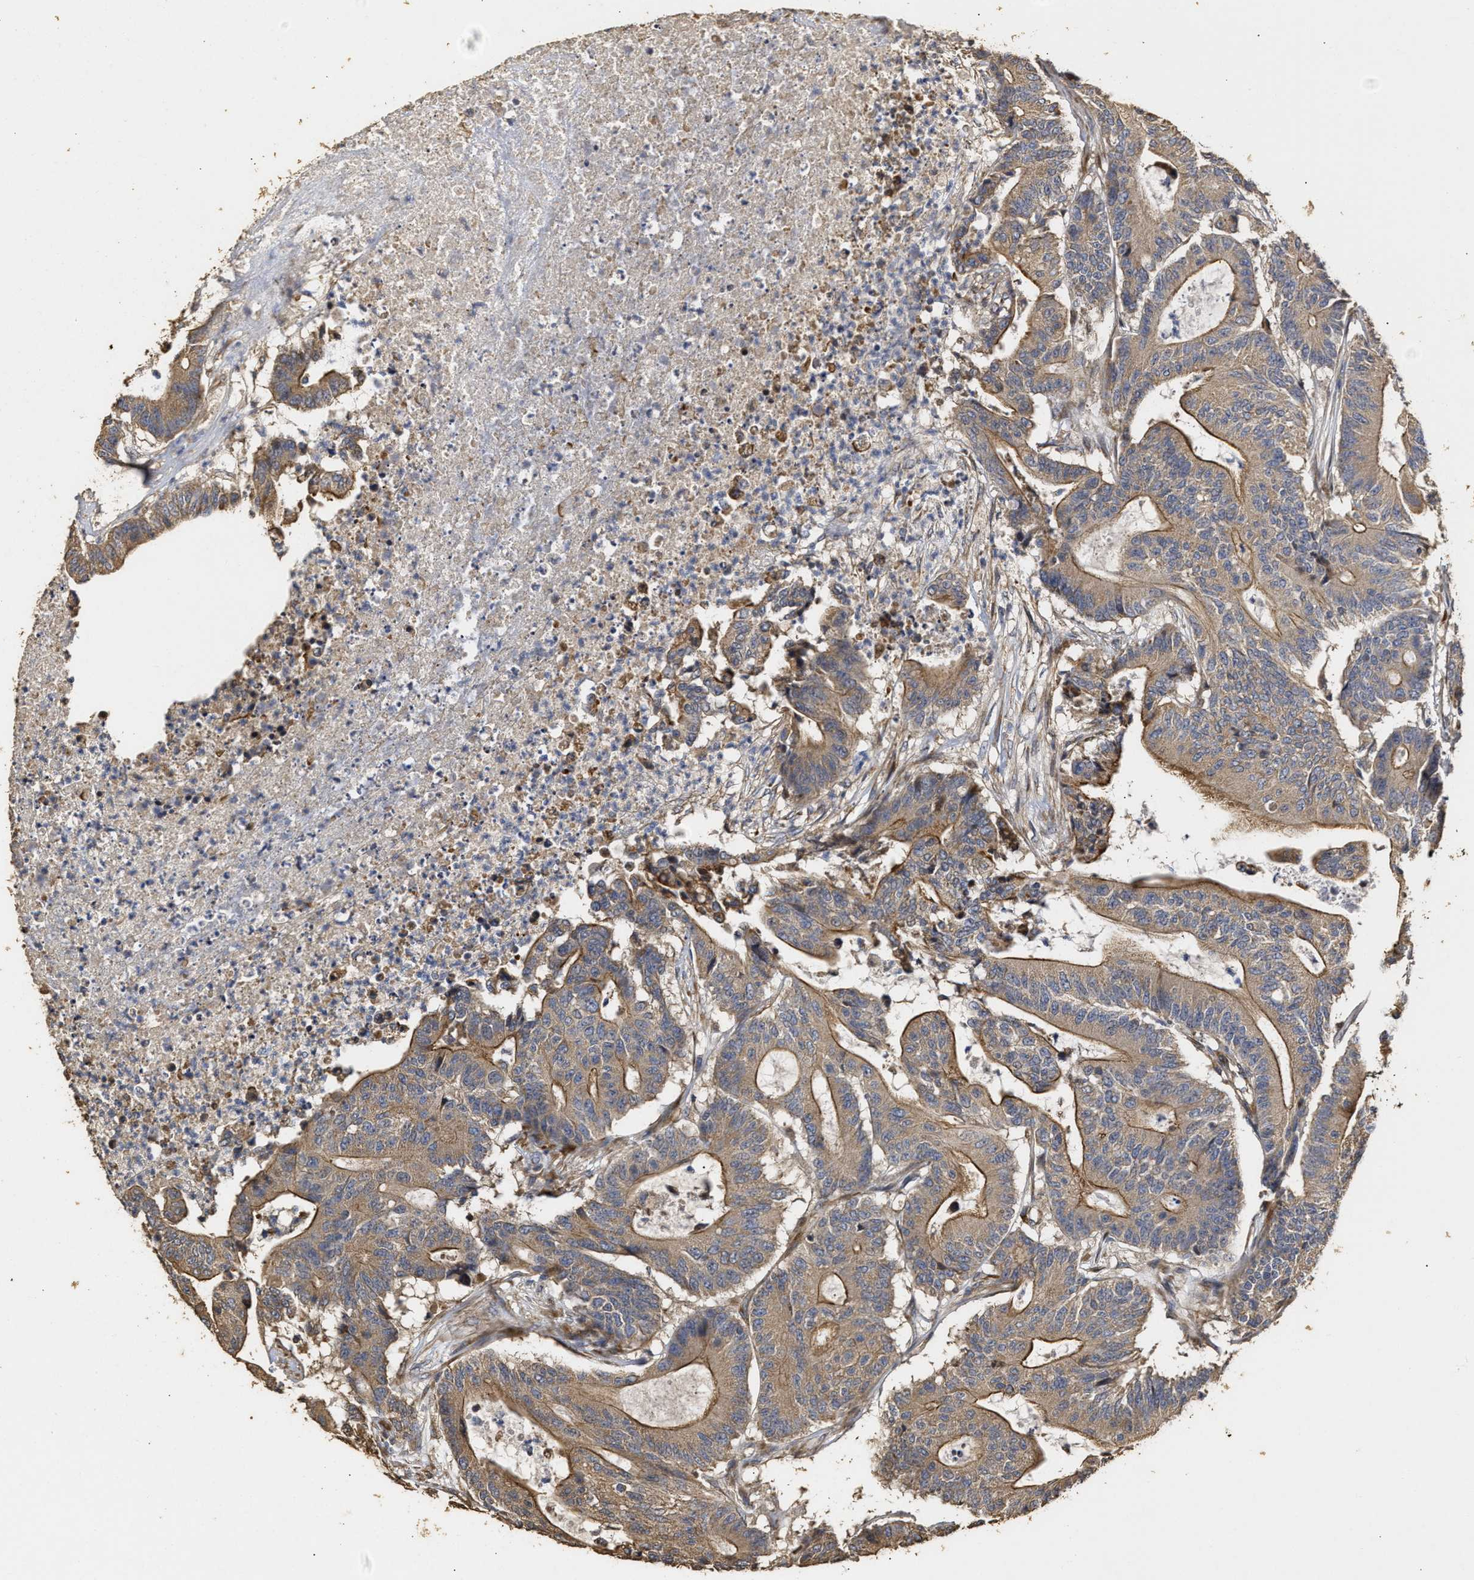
{"staining": {"intensity": "moderate", "quantity": ">75%", "location": "cytoplasmic/membranous"}, "tissue": "colorectal cancer", "cell_type": "Tumor cells", "image_type": "cancer", "snomed": [{"axis": "morphology", "description": "Adenocarcinoma, NOS"}, {"axis": "topography", "description": "Colon"}], "caption": "A brown stain highlights moderate cytoplasmic/membranous positivity of a protein in human colorectal cancer (adenocarcinoma) tumor cells. Immunohistochemistry stains the protein in brown and the nuclei are stained blue.", "gene": "NAV1", "patient": {"sex": "female", "age": 84}}